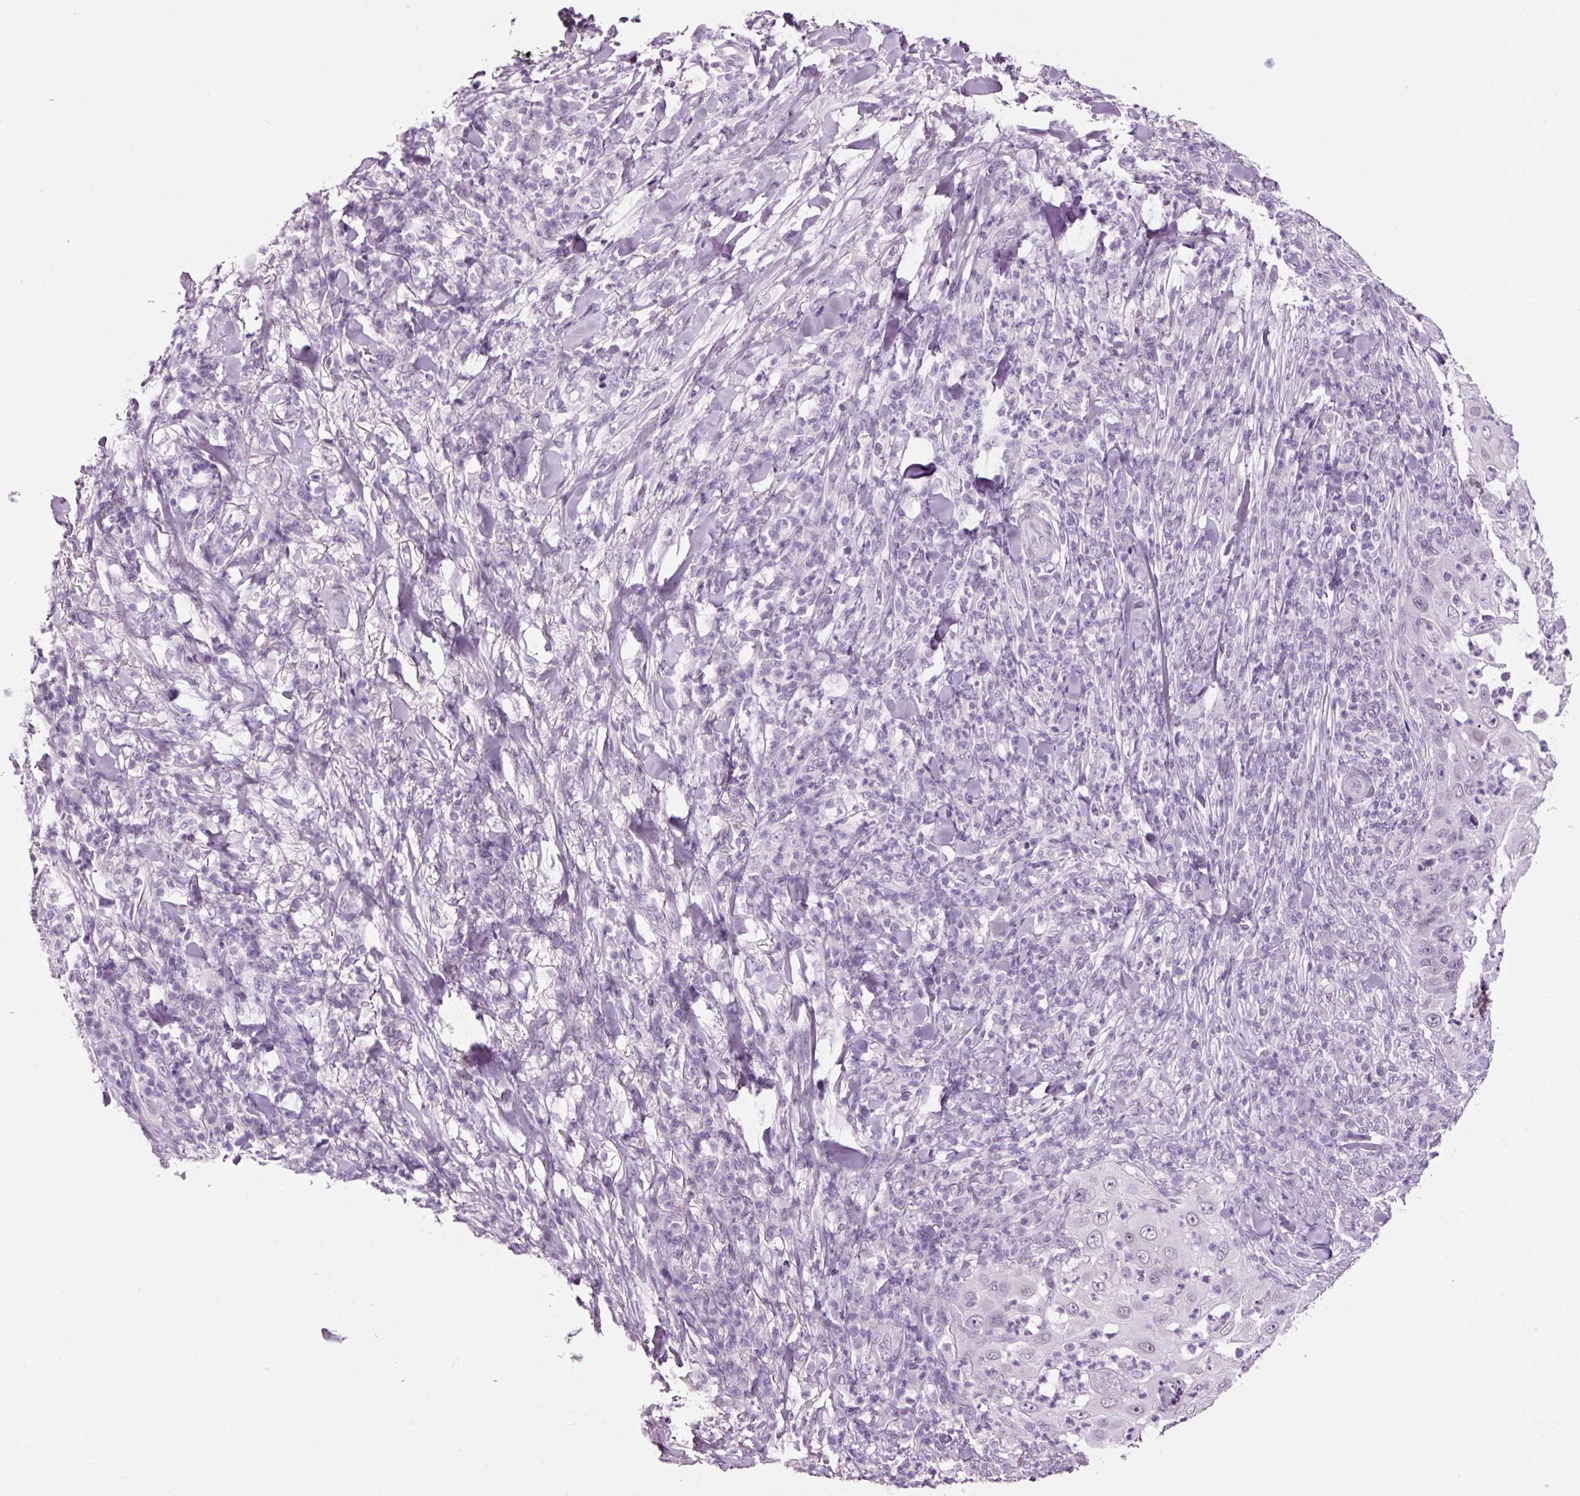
{"staining": {"intensity": "negative", "quantity": "none", "location": "none"}, "tissue": "skin cancer", "cell_type": "Tumor cells", "image_type": "cancer", "snomed": [{"axis": "morphology", "description": "Squamous cell carcinoma, NOS"}, {"axis": "topography", "description": "Skin"}], "caption": "The photomicrograph displays no significant positivity in tumor cells of squamous cell carcinoma (skin).", "gene": "ANKRD20A1", "patient": {"sex": "female", "age": 44}}